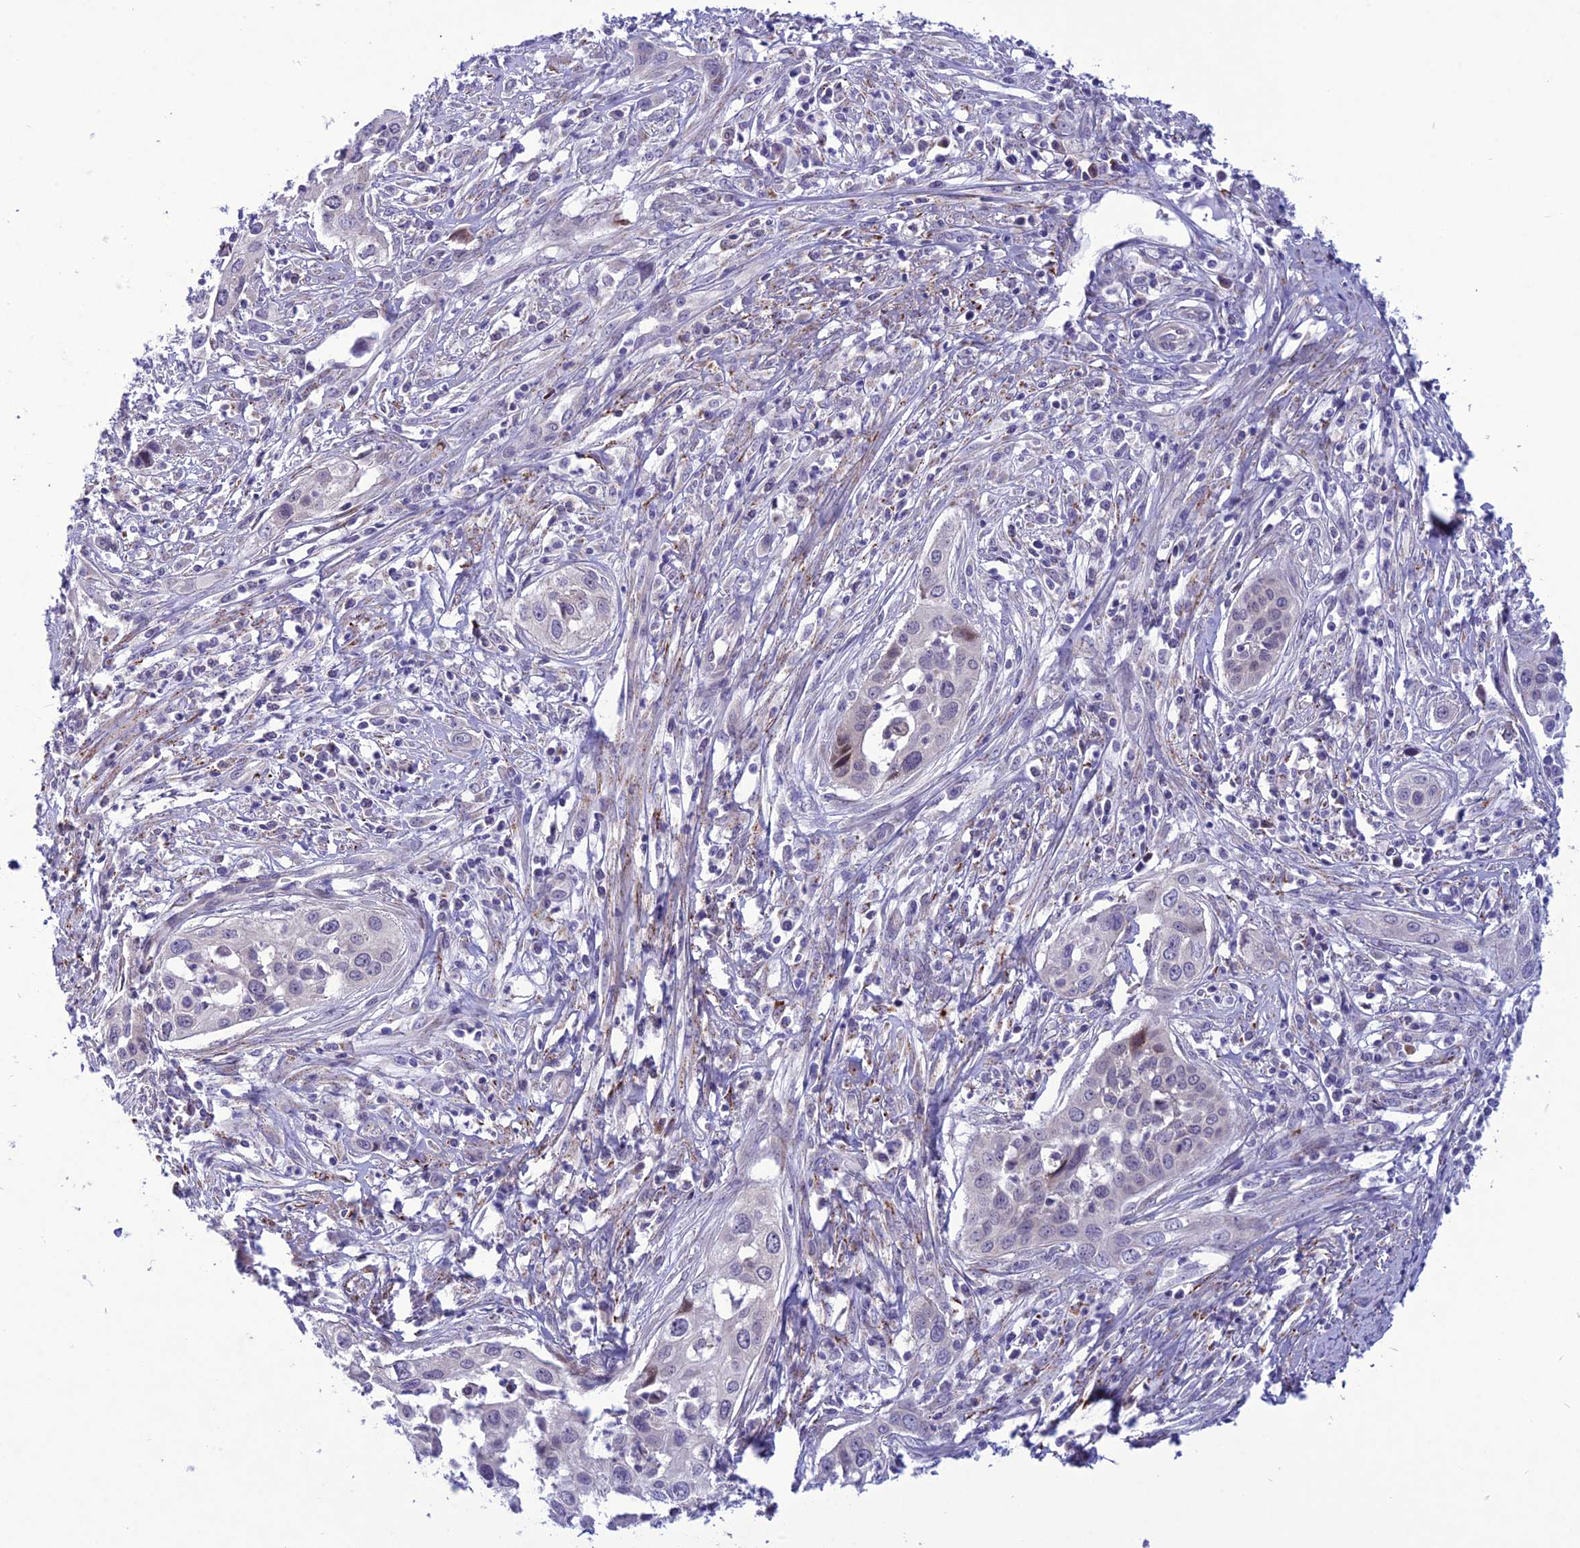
{"staining": {"intensity": "negative", "quantity": "none", "location": "none"}, "tissue": "cervical cancer", "cell_type": "Tumor cells", "image_type": "cancer", "snomed": [{"axis": "morphology", "description": "Squamous cell carcinoma, NOS"}, {"axis": "topography", "description": "Cervix"}], "caption": "A high-resolution photomicrograph shows IHC staining of cervical squamous cell carcinoma, which demonstrates no significant positivity in tumor cells.", "gene": "PSMF1", "patient": {"sex": "female", "age": 34}}